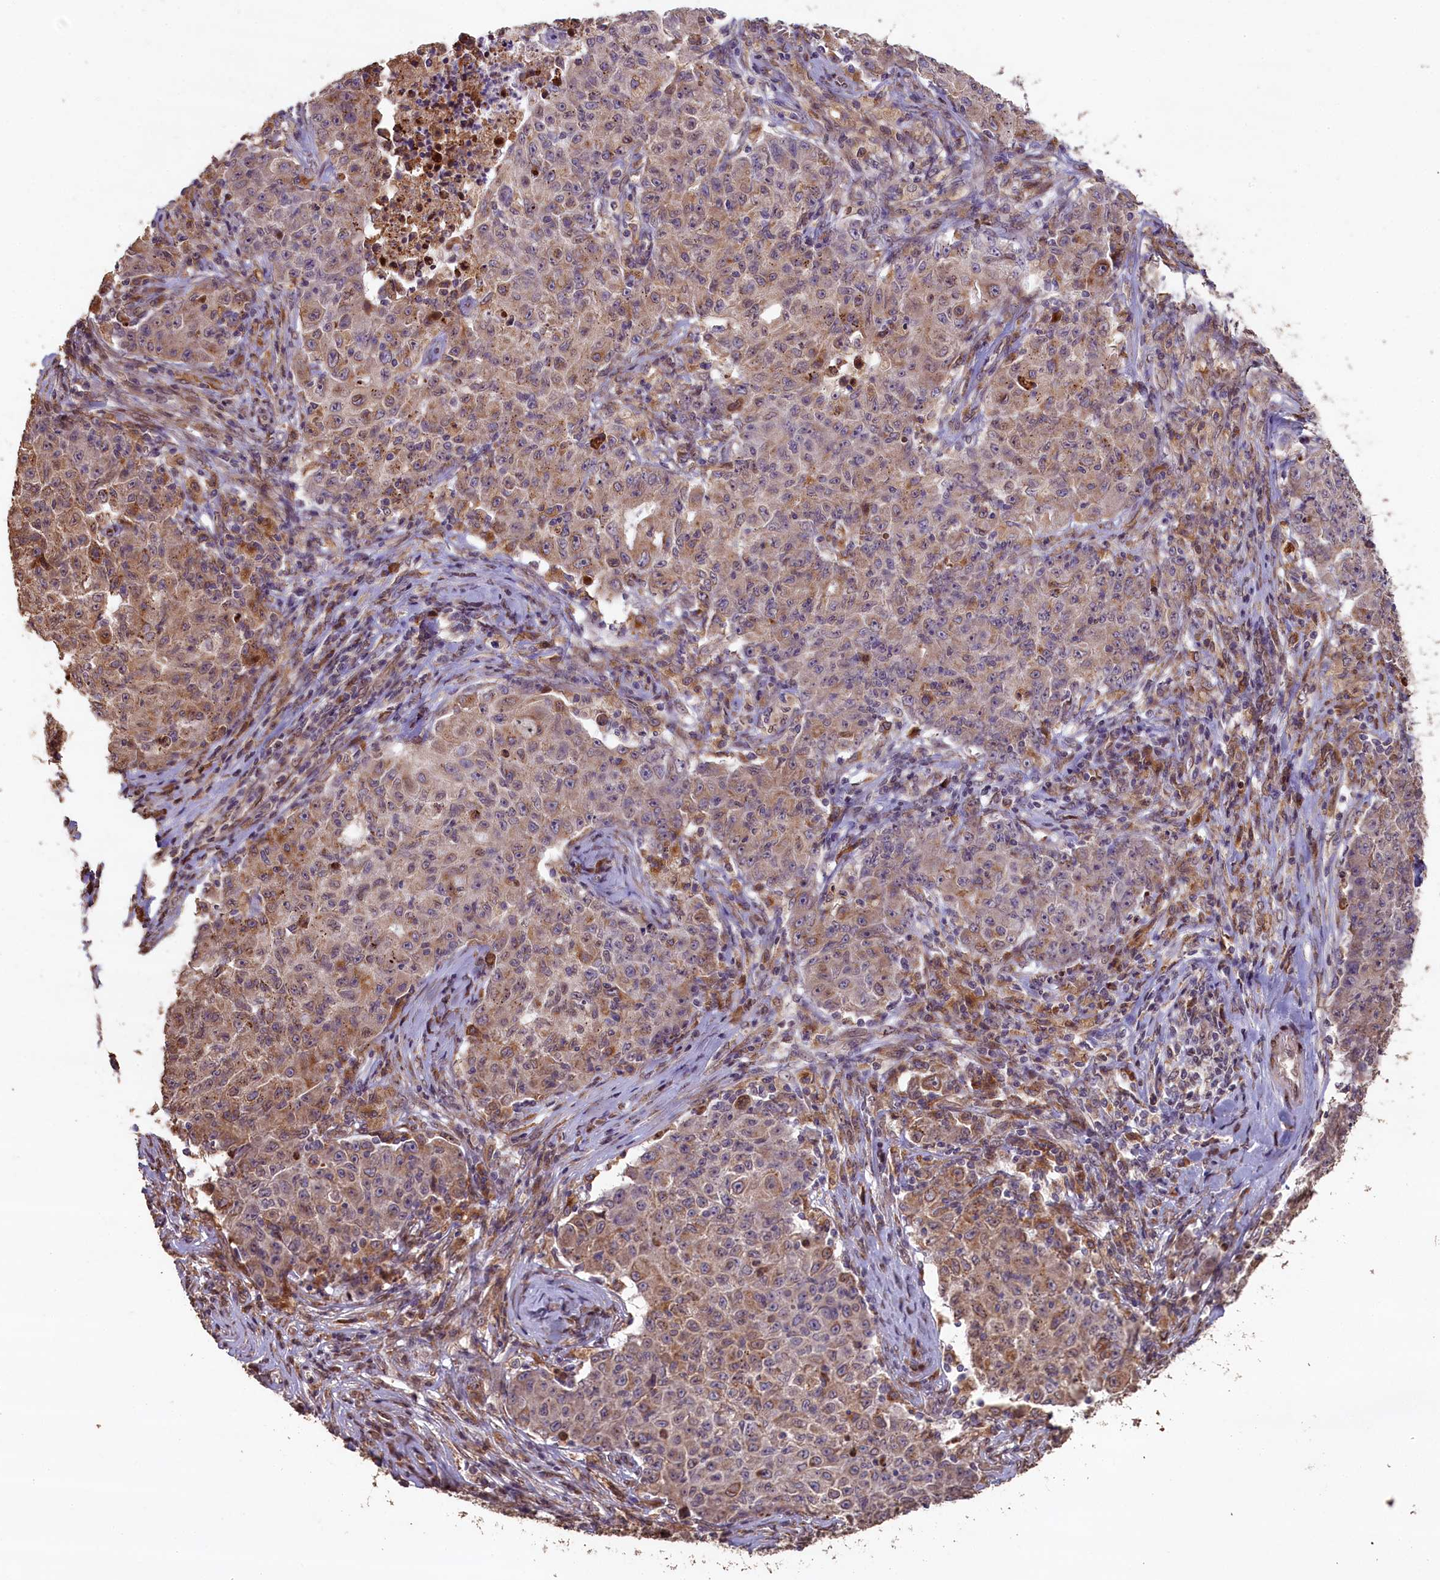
{"staining": {"intensity": "weak", "quantity": "25%-75%", "location": "cytoplasmic/membranous"}, "tissue": "ovarian cancer", "cell_type": "Tumor cells", "image_type": "cancer", "snomed": [{"axis": "morphology", "description": "Carcinoma, endometroid"}, {"axis": "topography", "description": "Ovary"}], "caption": "Protein expression analysis of ovarian cancer reveals weak cytoplasmic/membranous expression in about 25%-75% of tumor cells.", "gene": "SLC38A7", "patient": {"sex": "female", "age": 42}}